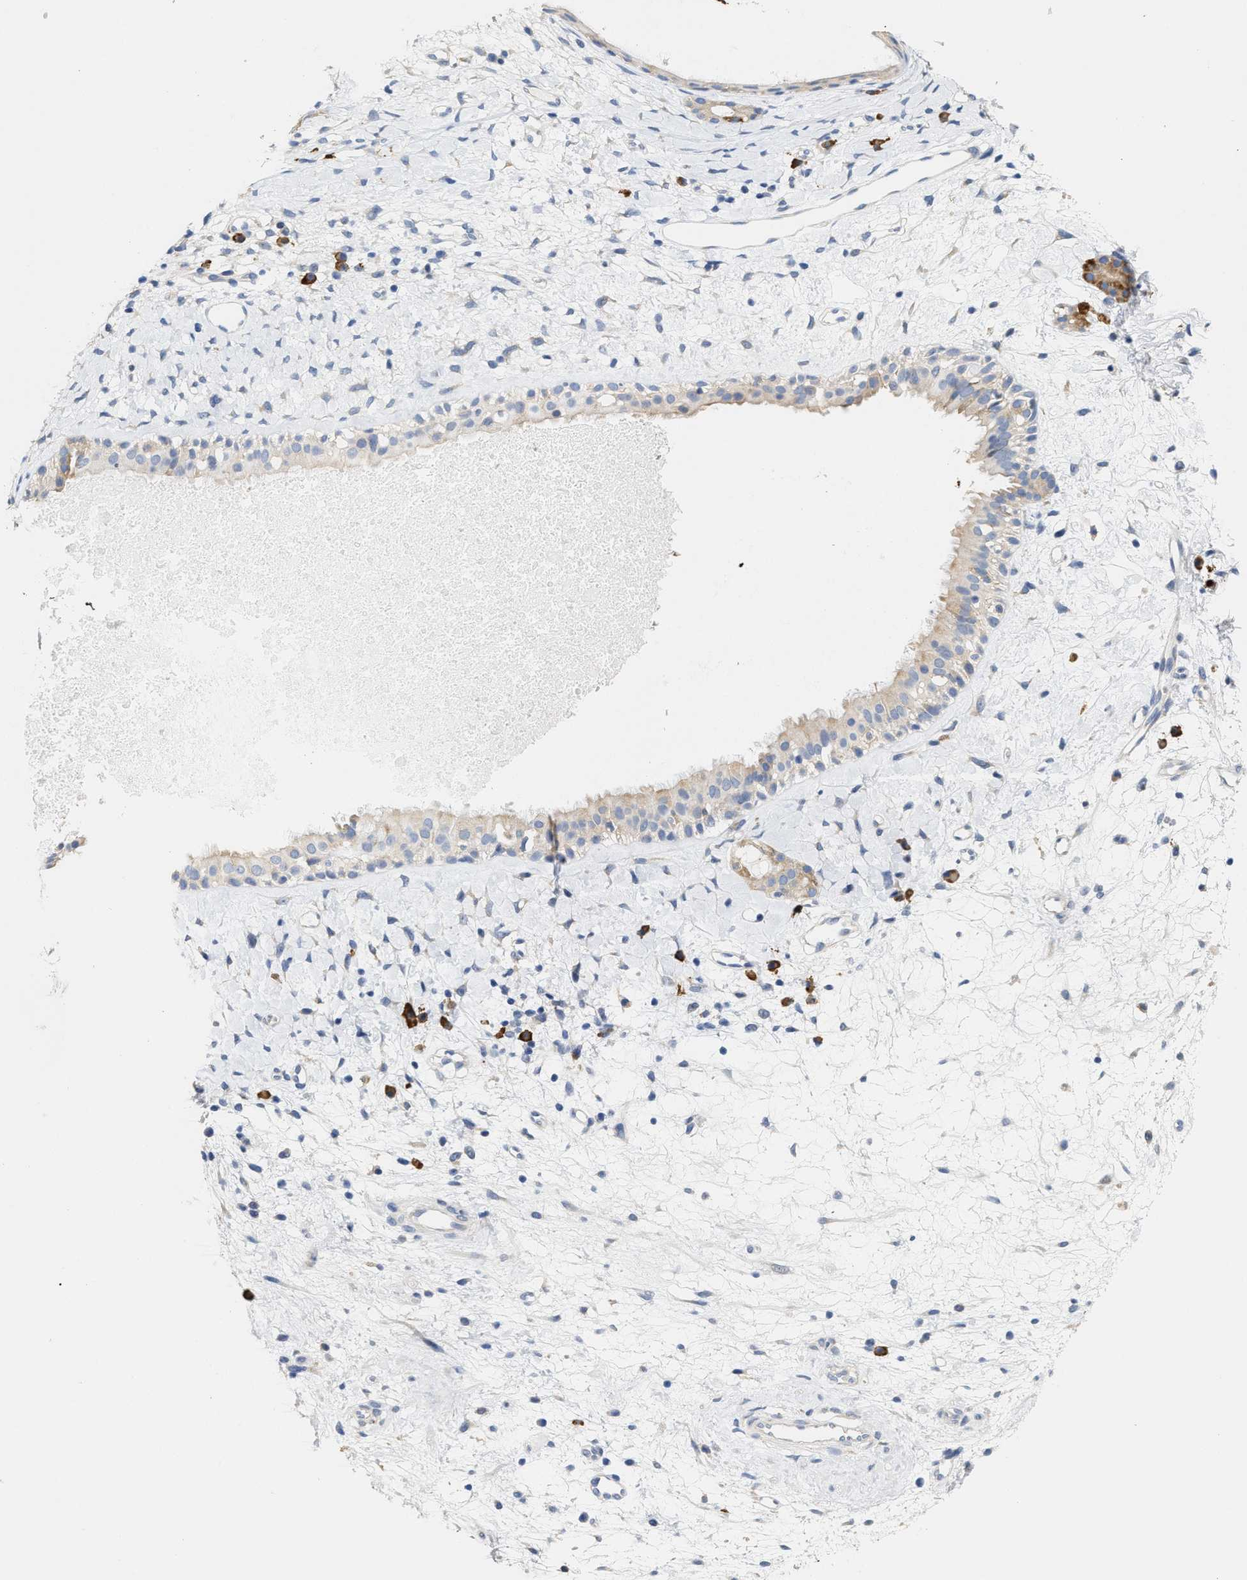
{"staining": {"intensity": "weak", "quantity": "<25%", "location": "cytoplasmic/membranous"}, "tissue": "nasopharynx", "cell_type": "Respiratory epithelial cells", "image_type": "normal", "snomed": [{"axis": "morphology", "description": "Normal tissue, NOS"}, {"axis": "topography", "description": "Nasopharynx"}], "caption": "High power microscopy photomicrograph of an immunohistochemistry photomicrograph of normal nasopharynx, revealing no significant positivity in respiratory epithelial cells.", "gene": "RYR2", "patient": {"sex": "male", "age": 22}}